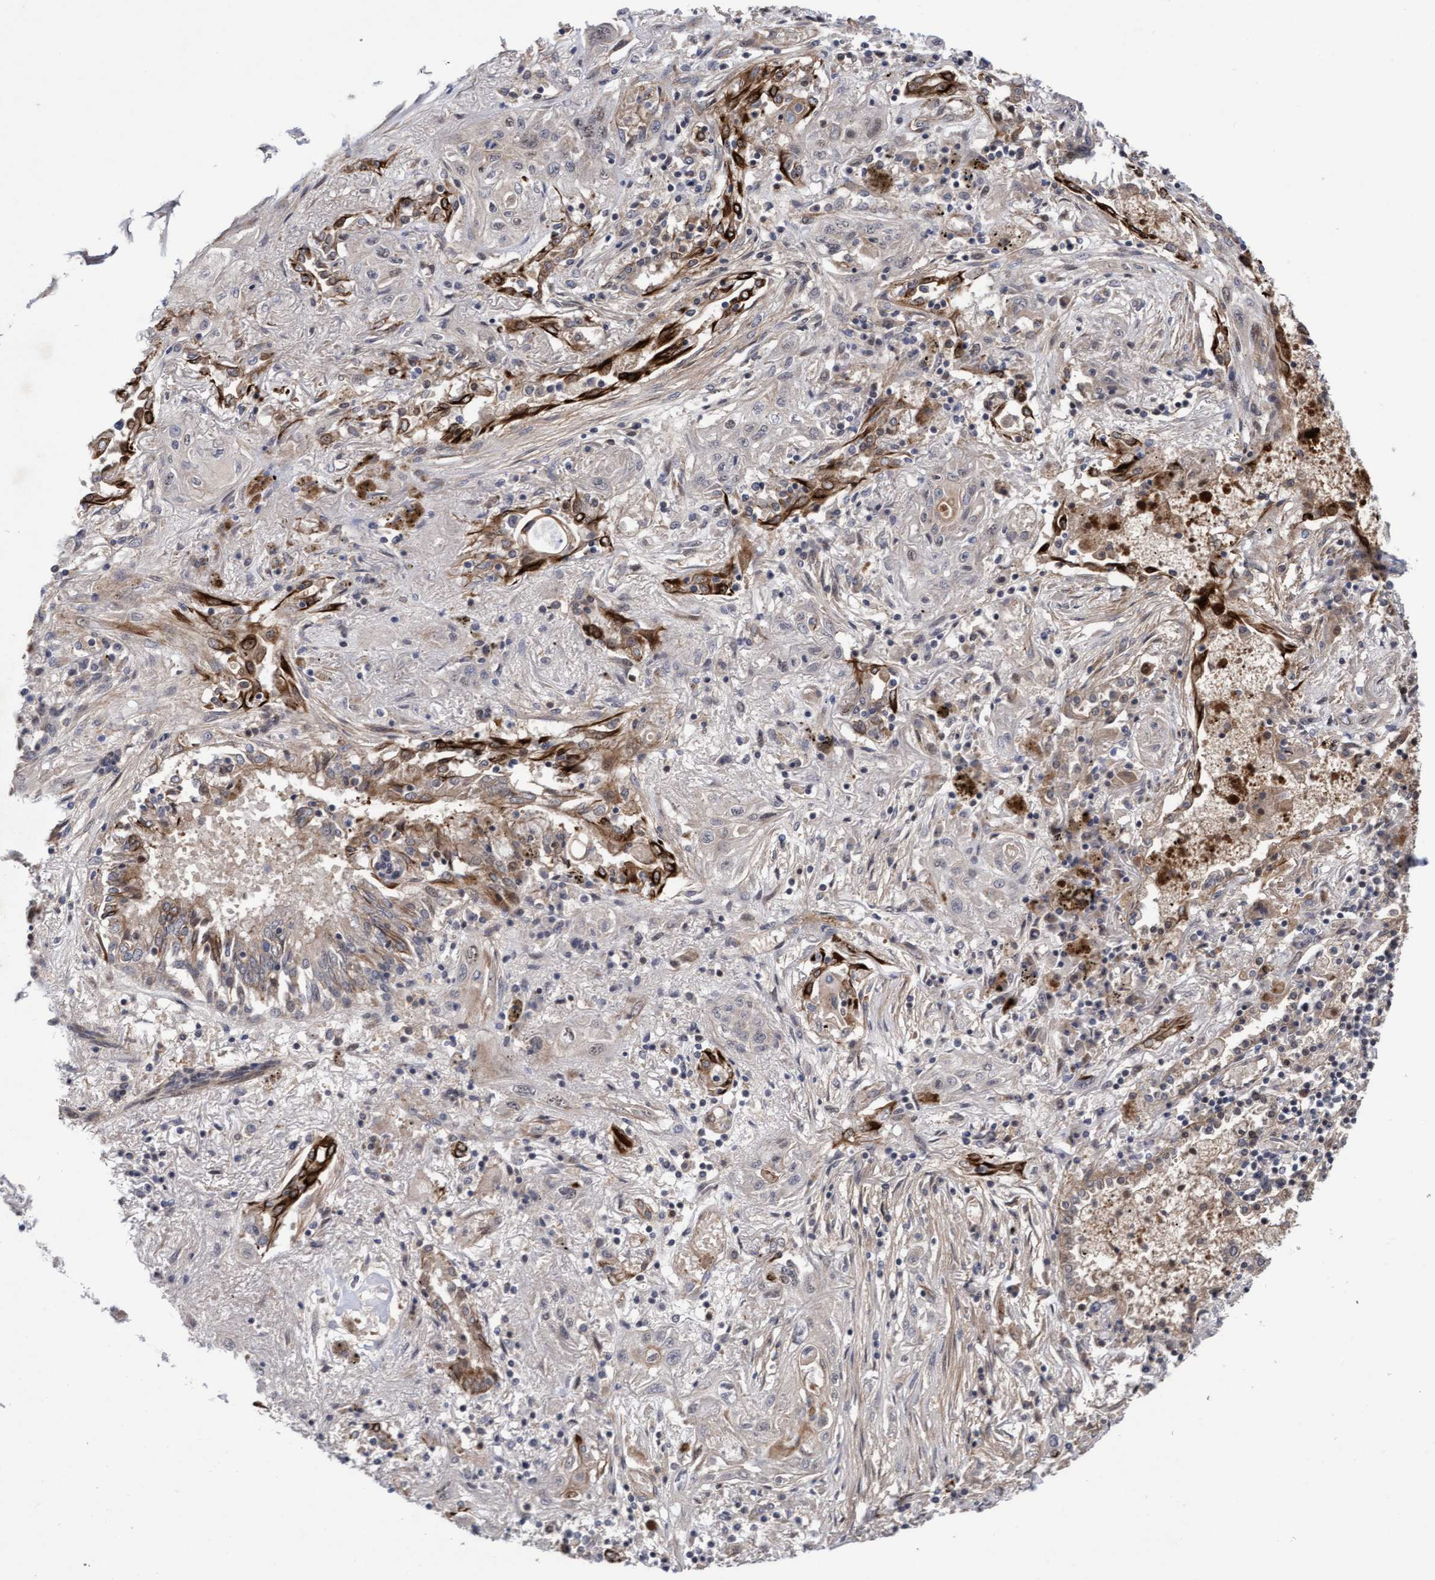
{"staining": {"intensity": "negative", "quantity": "none", "location": "none"}, "tissue": "lung cancer", "cell_type": "Tumor cells", "image_type": "cancer", "snomed": [{"axis": "morphology", "description": "Squamous cell carcinoma, NOS"}, {"axis": "topography", "description": "Lung"}], "caption": "Immunohistochemistry (IHC) of human lung squamous cell carcinoma demonstrates no expression in tumor cells.", "gene": "COBL", "patient": {"sex": "female", "age": 47}}